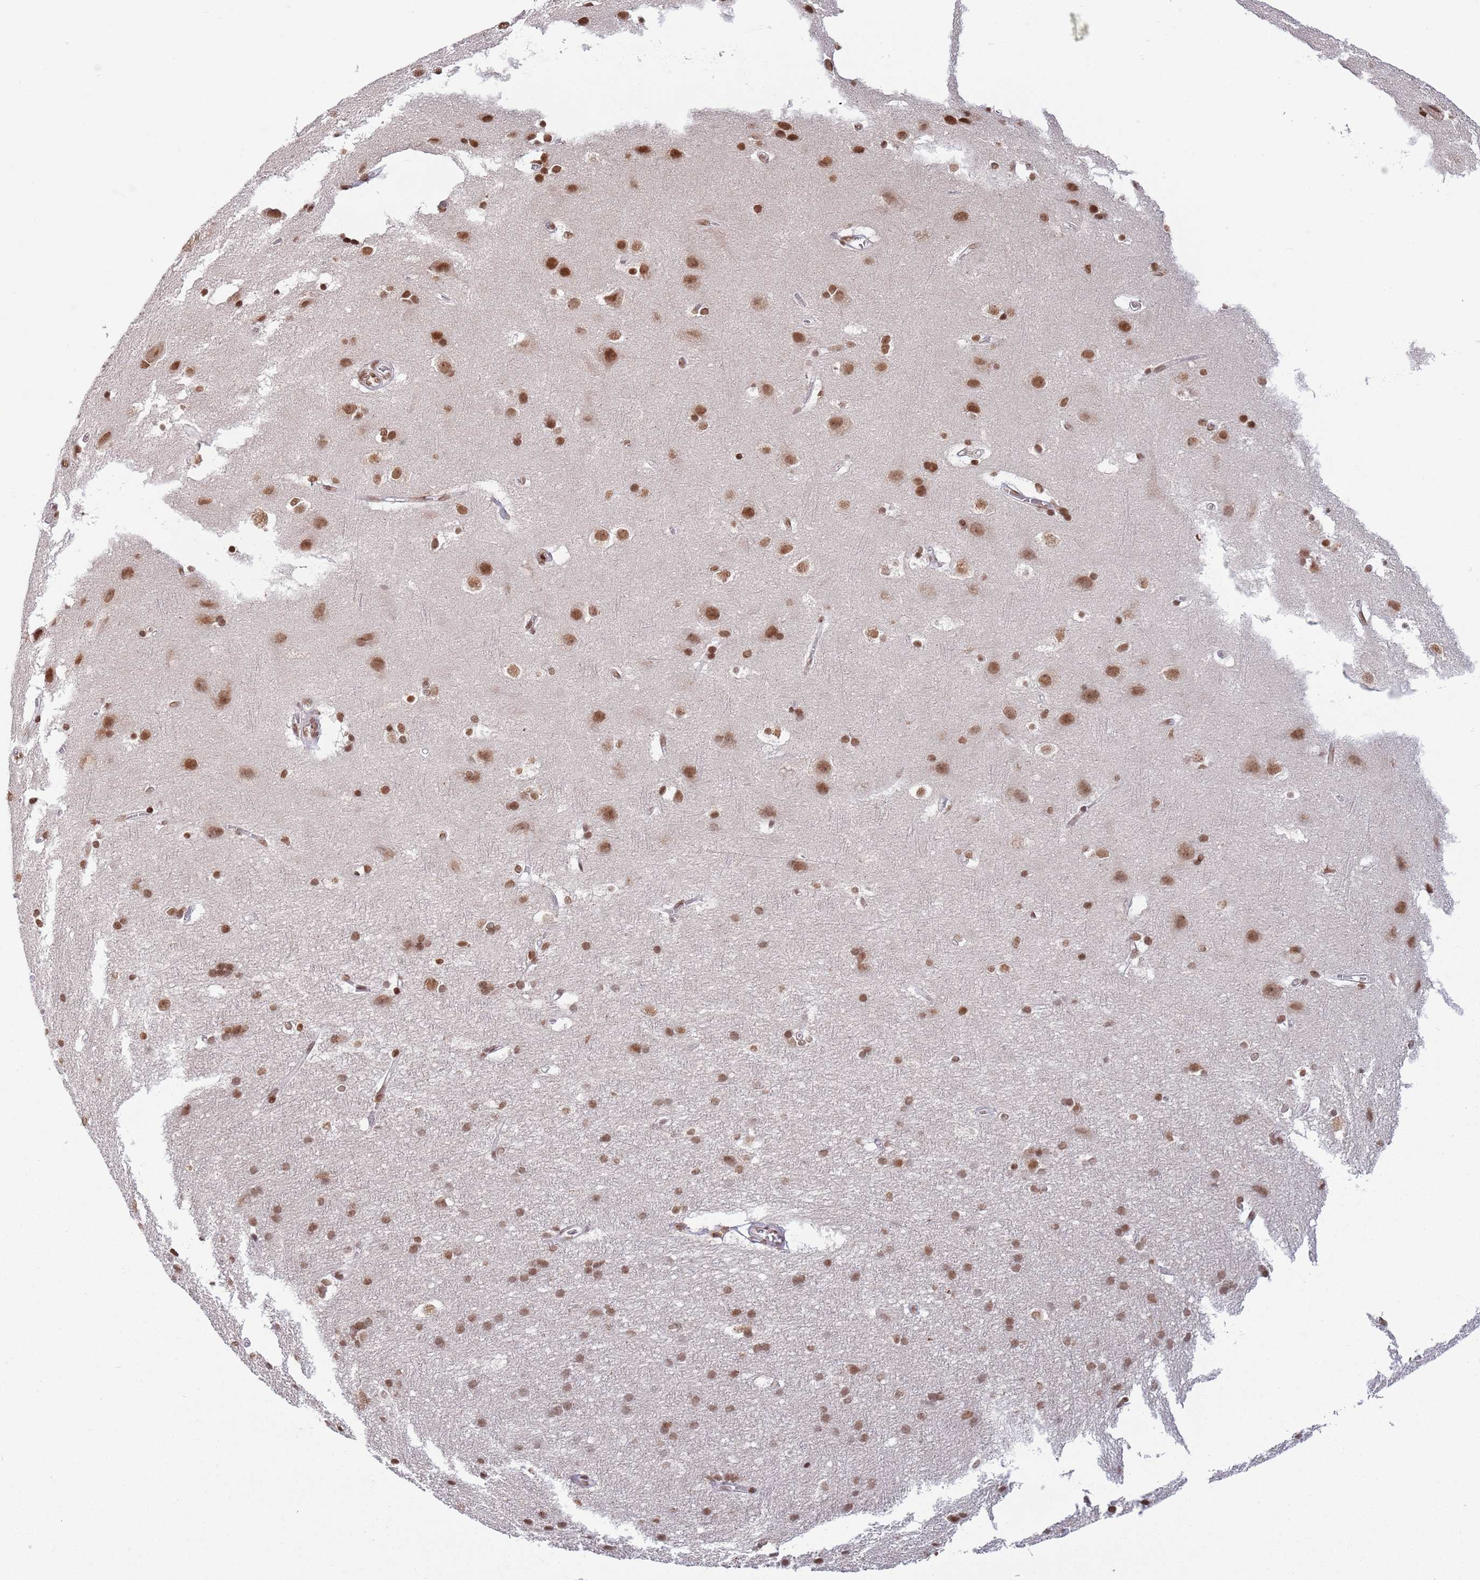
{"staining": {"intensity": "moderate", "quantity": ">75%", "location": "nuclear"}, "tissue": "cerebral cortex", "cell_type": "Endothelial cells", "image_type": "normal", "snomed": [{"axis": "morphology", "description": "Normal tissue, NOS"}, {"axis": "topography", "description": "Cerebral cortex"}], "caption": "IHC histopathology image of unremarkable human cerebral cortex stained for a protein (brown), which demonstrates medium levels of moderate nuclear staining in about >75% of endothelial cells.", "gene": "SH3RF3", "patient": {"sex": "male", "age": 54}}